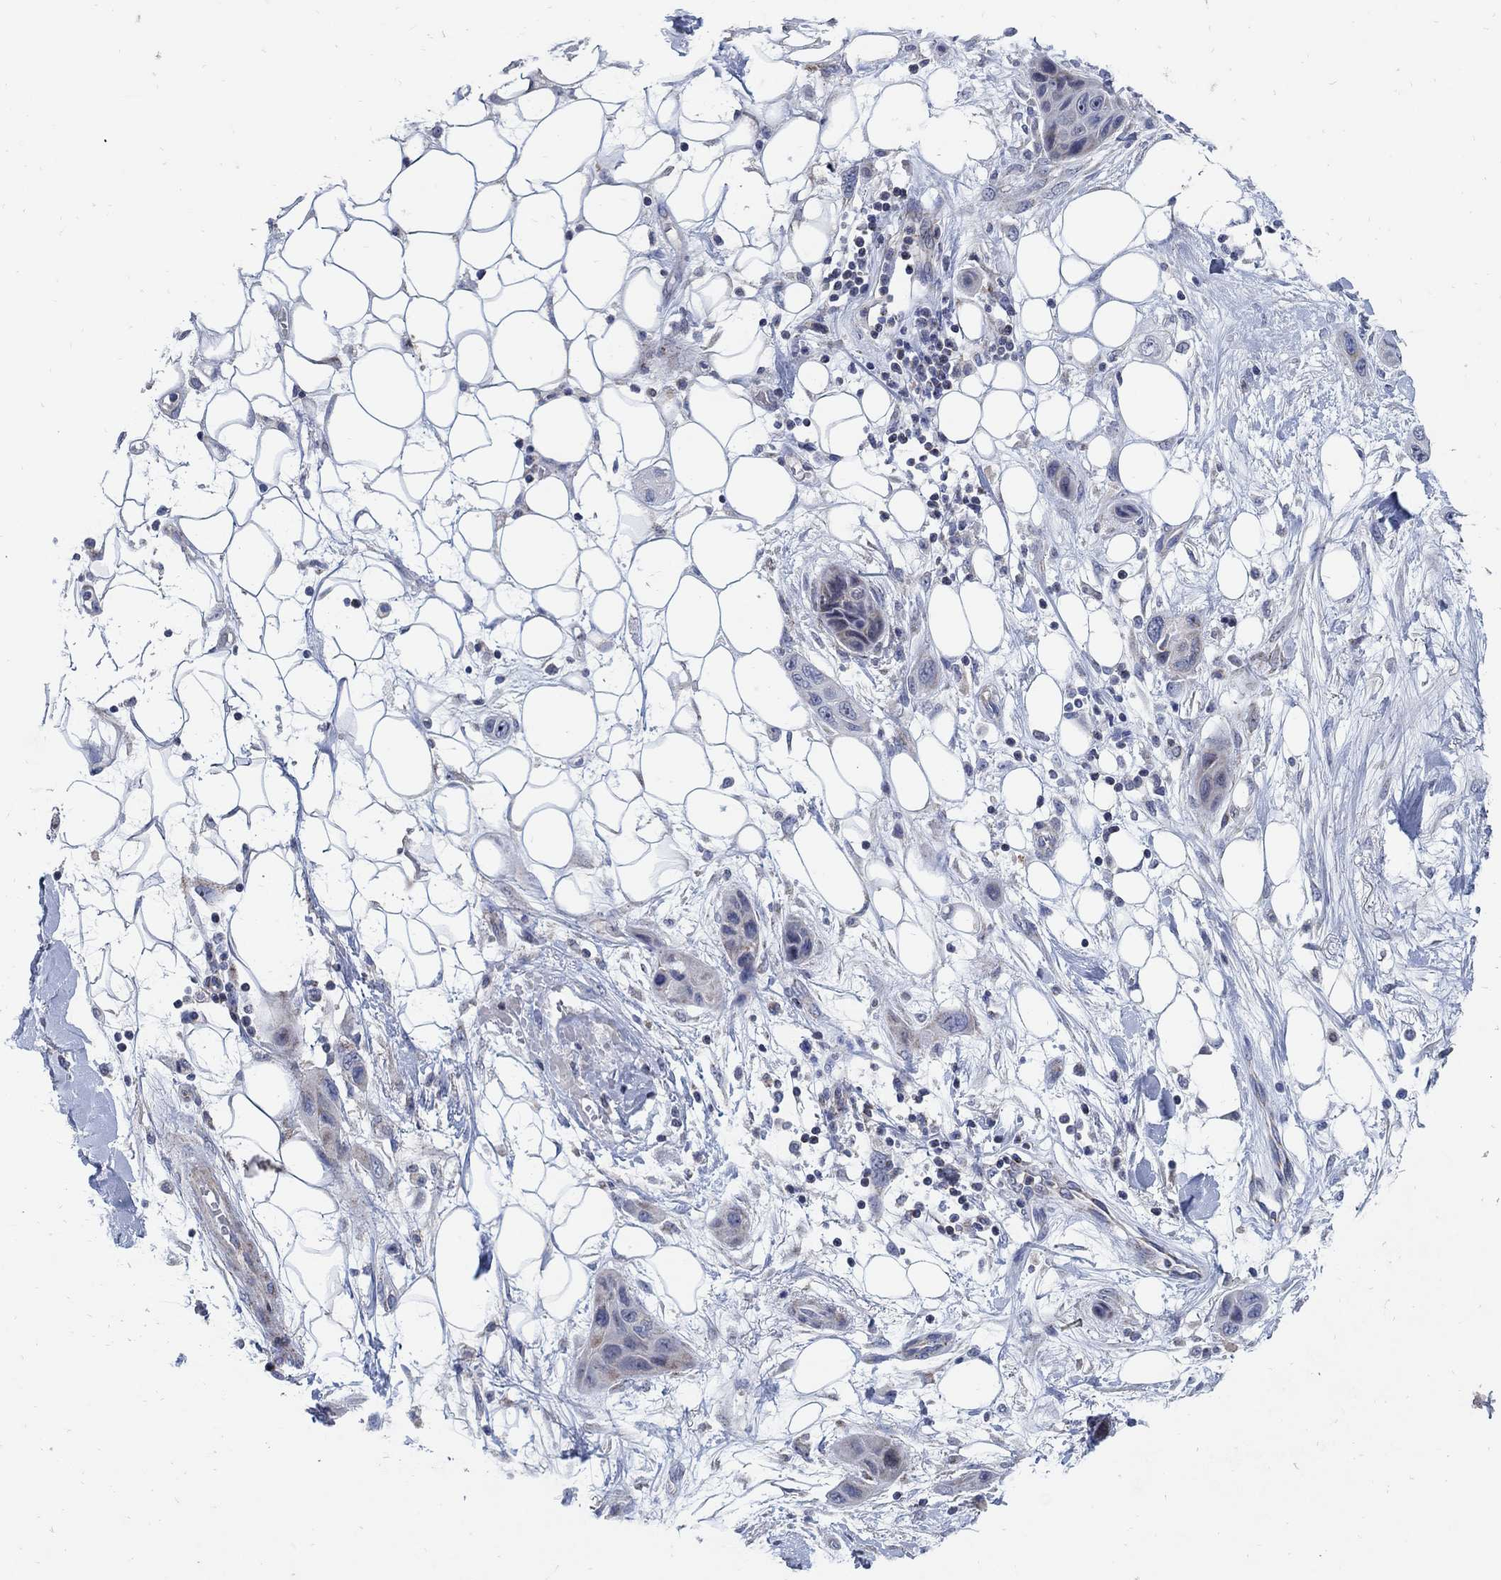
{"staining": {"intensity": "negative", "quantity": "none", "location": "none"}, "tissue": "skin cancer", "cell_type": "Tumor cells", "image_type": "cancer", "snomed": [{"axis": "morphology", "description": "Squamous cell carcinoma, NOS"}, {"axis": "topography", "description": "Skin"}], "caption": "The image reveals no staining of tumor cells in skin squamous cell carcinoma.", "gene": "HMX2", "patient": {"sex": "male", "age": 79}}